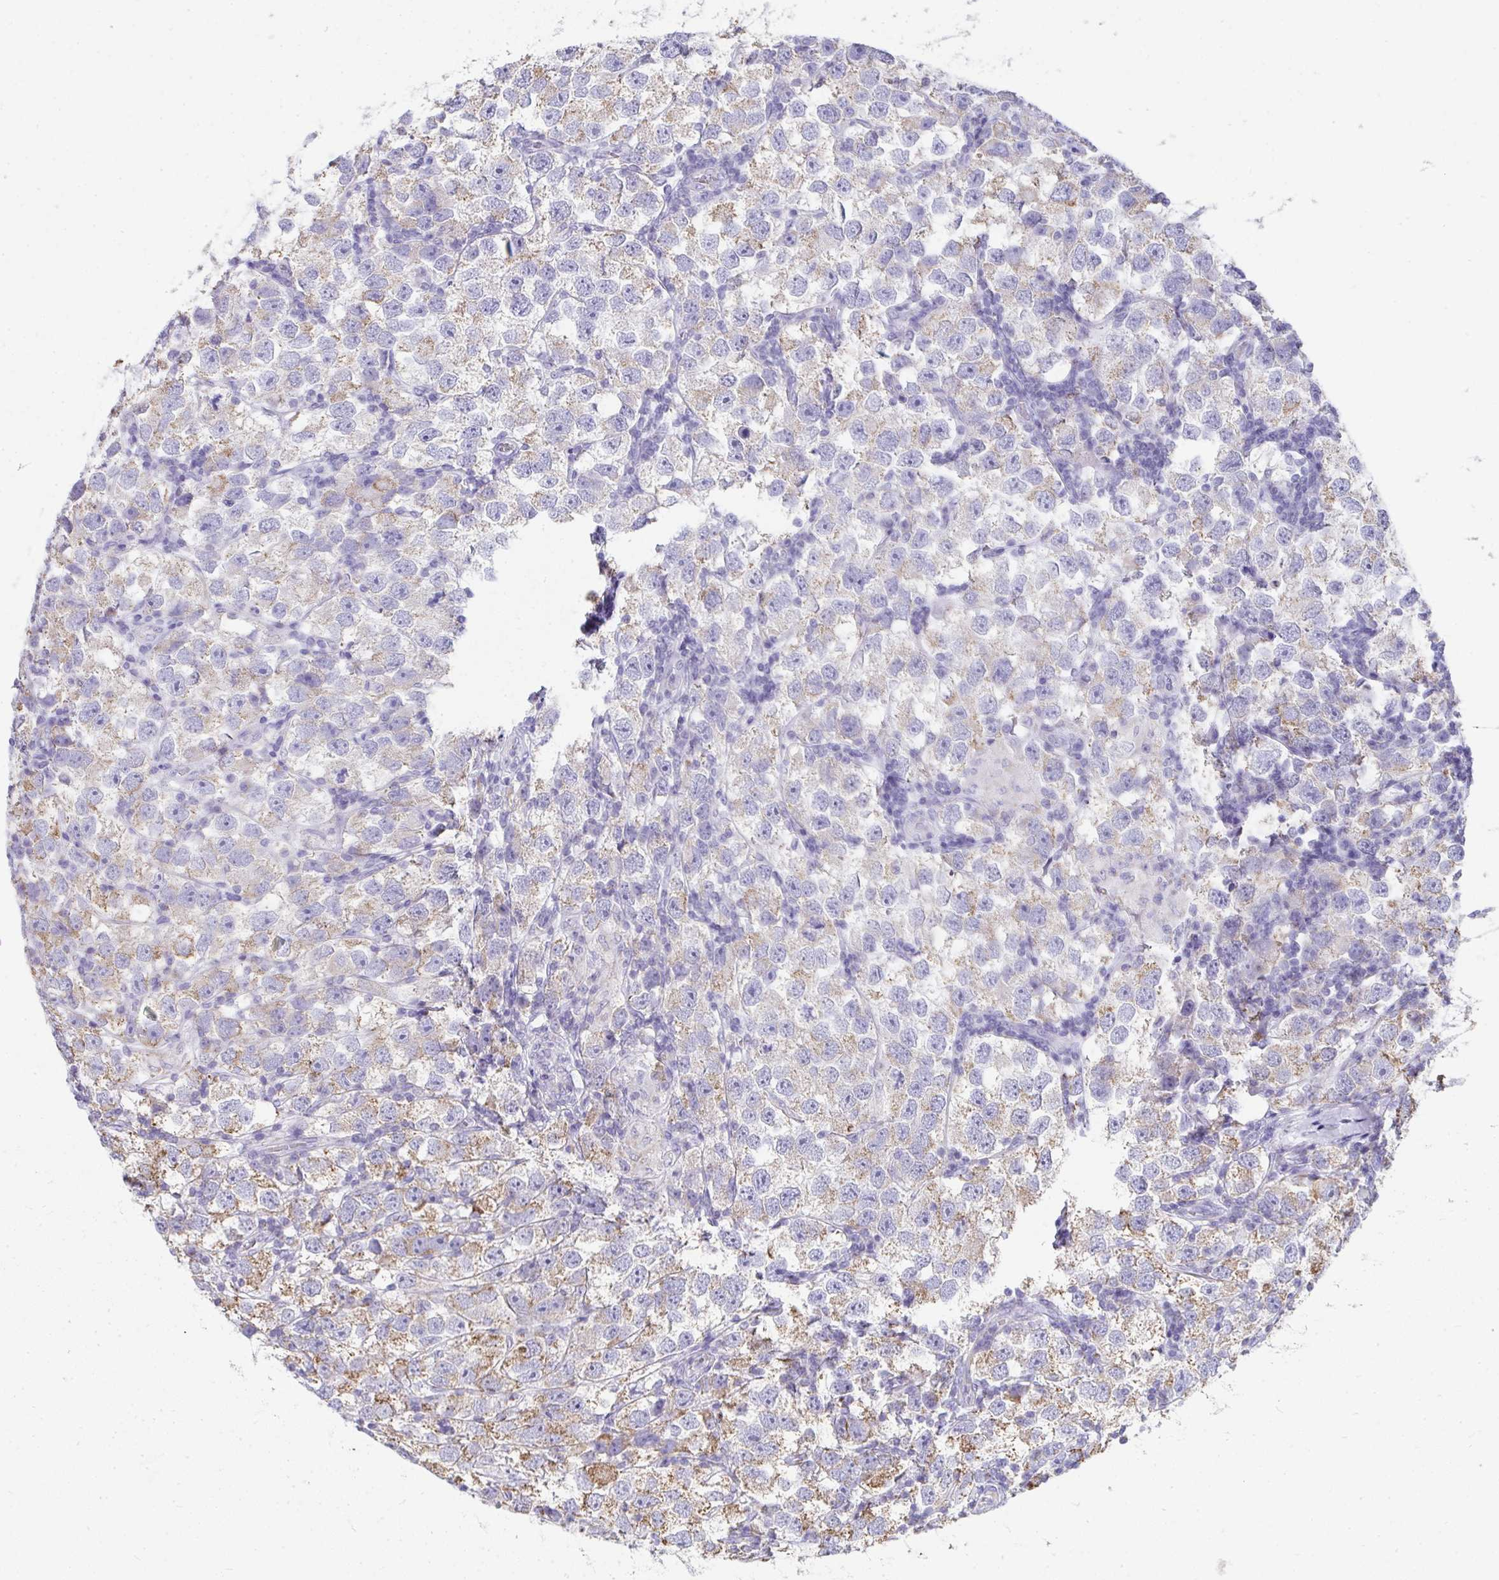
{"staining": {"intensity": "weak", "quantity": "25%-75%", "location": "cytoplasmic/membranous"}, "tissue": "testis cancer", "cell_type": "Tumor cells", "image_type": "cancer", "snomed": [{"axis": "morphology", "description": "Seminoma, NOS"}, {"axis": "topography", "description": "Testis"}], "caption": "Immunohistochemistry photomicrograph of neoplastic tissue: testis cancer (seminoma) stained using immunohistochemistry (IHC) demonstrates low levels of weak protein expression localized specifically in the cytoplasmic/membranous of tumor cells, appearing as a cytoplasmic/membranous brown color.", "gene": "SLC6A1", "patient": {"sex": "male", "age": 26}}